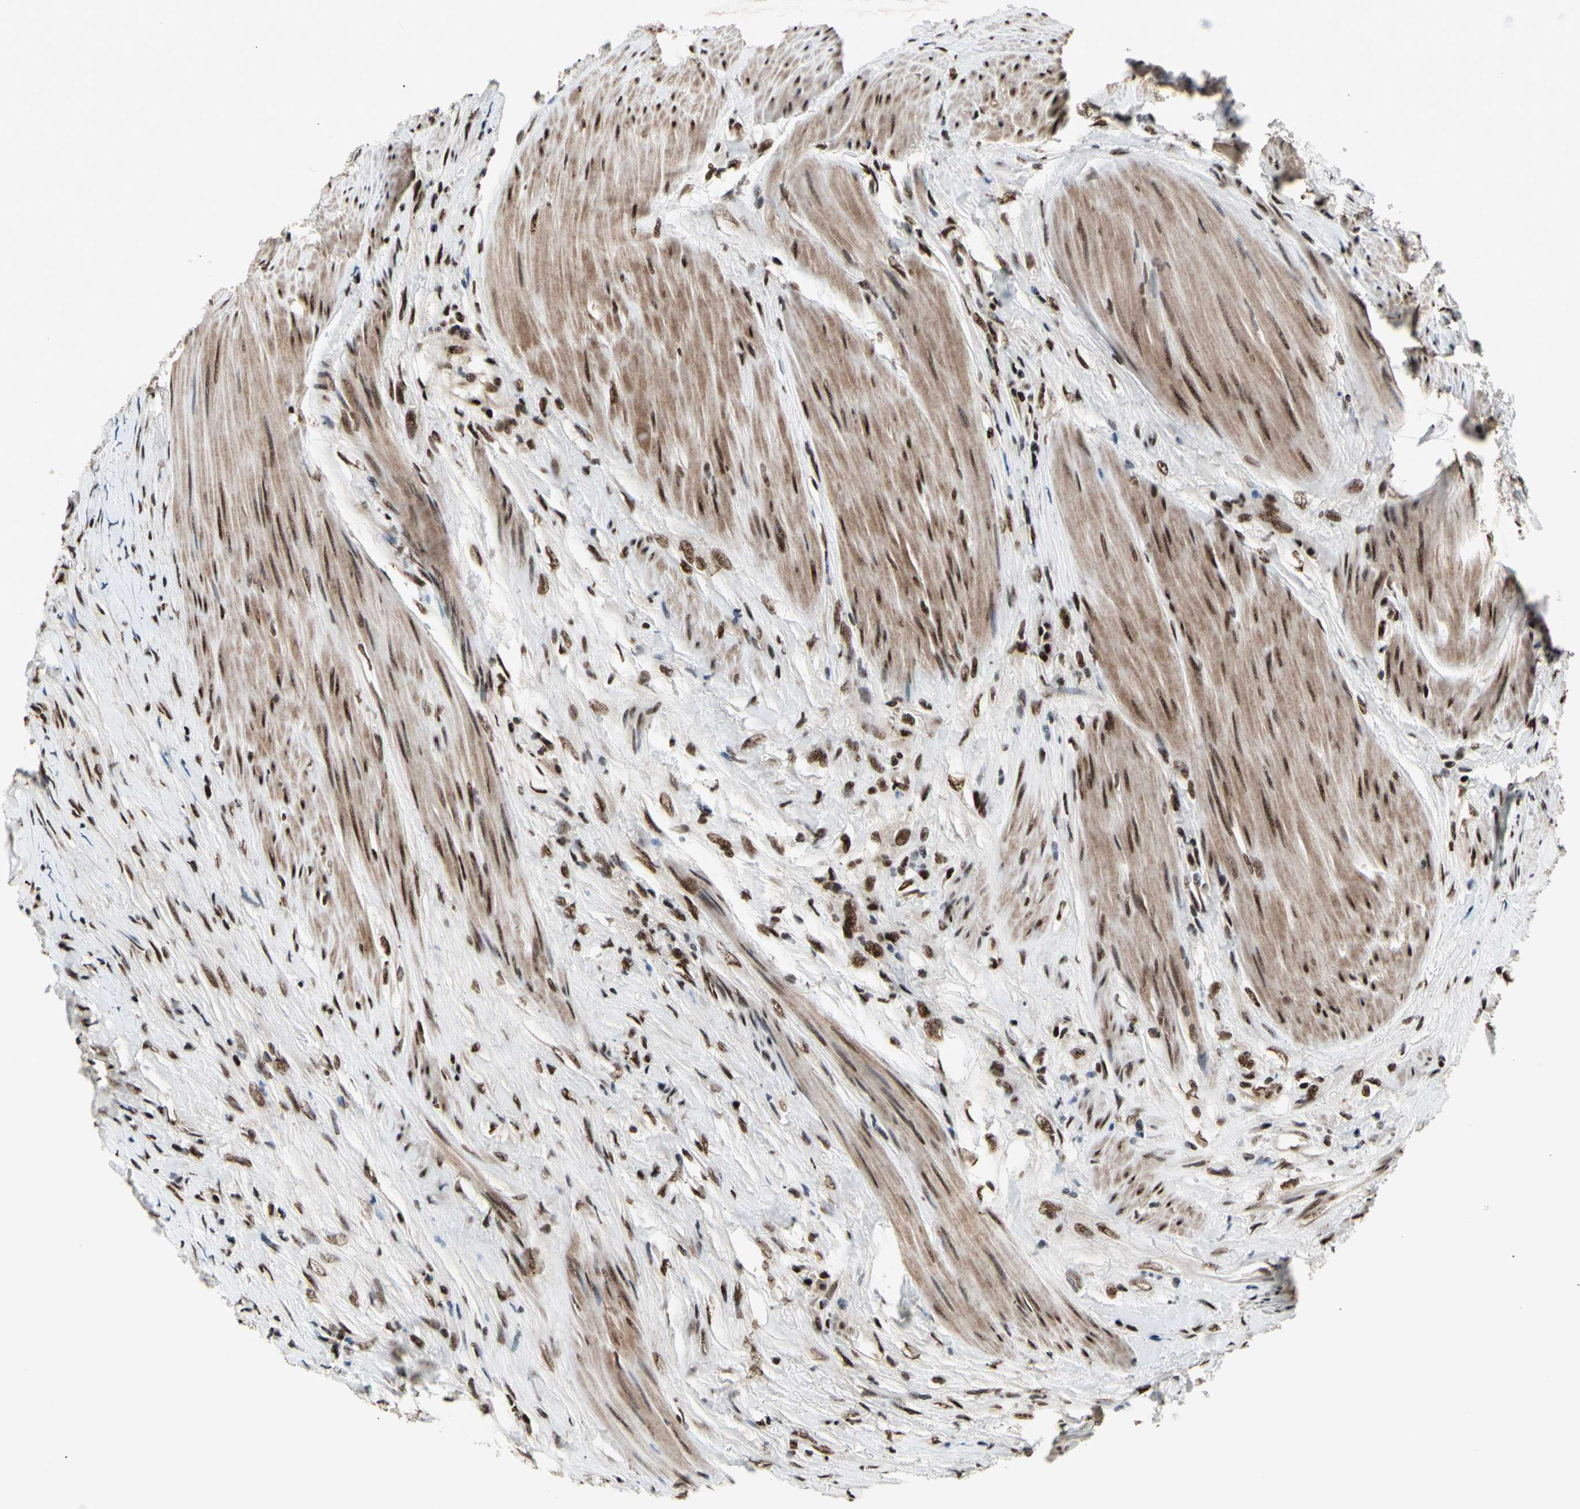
{"staining": {"intensity": "strong", "quantity": ">75%", "location": "nuclear"}, "tissue": "colorectal cancer", "cell_type": "Tumor cells", "image_type": "cancer", "snomed": [{"axis": "morphology", "description": "Adenocarcinoma, NOS"}, {"axis": "topography", "description": "Rectum"}], "caption": "This image shows immunohistochemistry staining of human colorectal cancer, with high strong nuclear positivity in about >75% of tumor cells.", "gene": "SRSF11", "patient": {"sex": "male", "age": 63}}